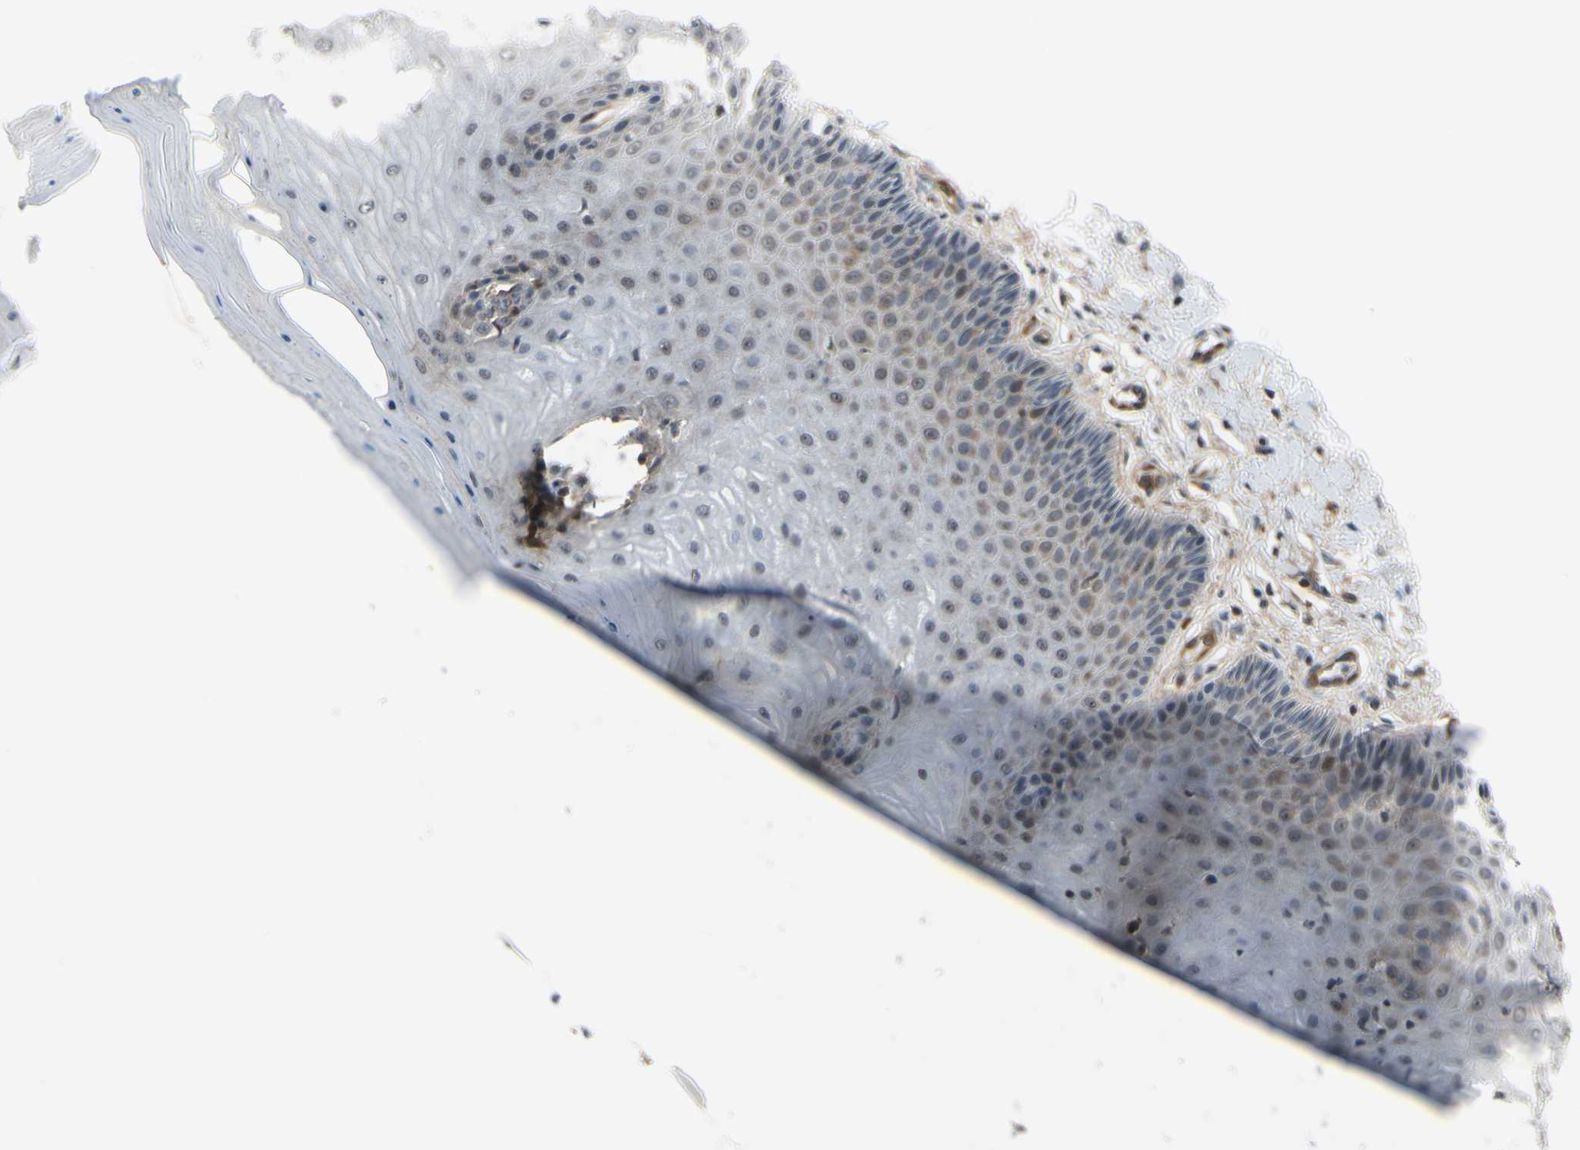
{"staining": {"intensity": "moderate", "quantity": ">75%", "location": "cytoplasmic/membranous,nuclear"}, "tissue": "cervix", "cell_type": "Glandular cells", "image_type": "normal", "snomed": [{"axis": "morphology", "description": "Normal tissue, NOS"}, {"axis": "topography", "description": "Cervix"}], "caption": "A high-resolution photomicrograph shows immunohistochemistry staining of unremarkable cervix, which shows moderate cytoplasmic/membranous,nuclear expression in approximately >75% of glandular cells. The staining was performed using DAB (3,3'-diaminobenzidine) to visualize the protein expression in brown, while the nuclei were stained in blue with hematoxylin (Magnification: 20x).", "gene": "COMMD9", "patient": {"sex": "female", "age": 55}}